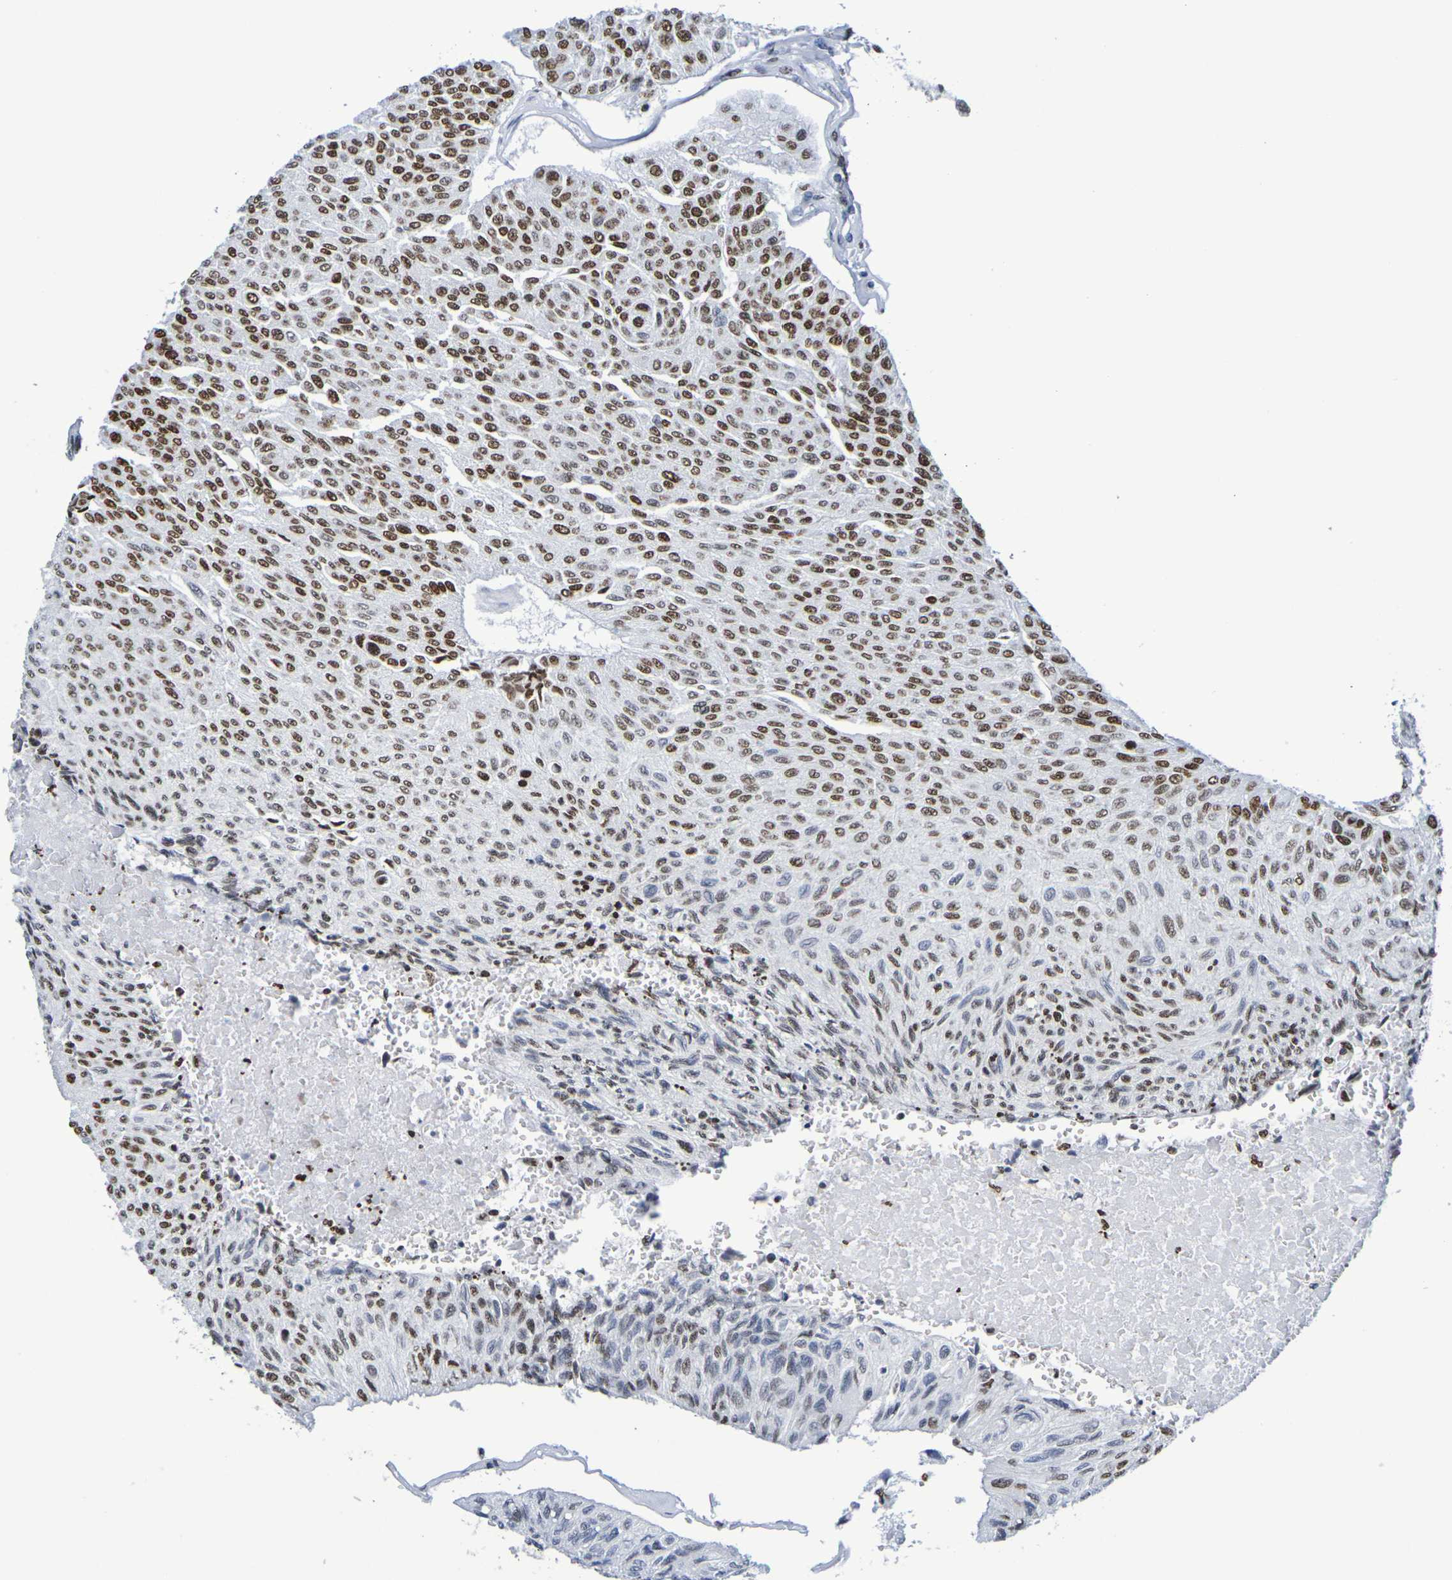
{"staining": {"intensity": "moderate", "quantity": ">75%", "location": "nuclear"}, "tissue": "urothelial cancer", "cell_type": "Tumor cells", "image_type": "cancer", "snomed": [{"axis": "morphology", "description": "Urothelial carcinoma, High grade"}, {"axis": "topography", "description": "Urinary bladder"}], "caption": "Brown immunohistochemical staining in human high-grade urothelial carcinoma shows moderate nuclear positivity in approximately >75% of tumor cells.", "gene": "H1-5", "patient": {"sex": "male", "age": 66}}